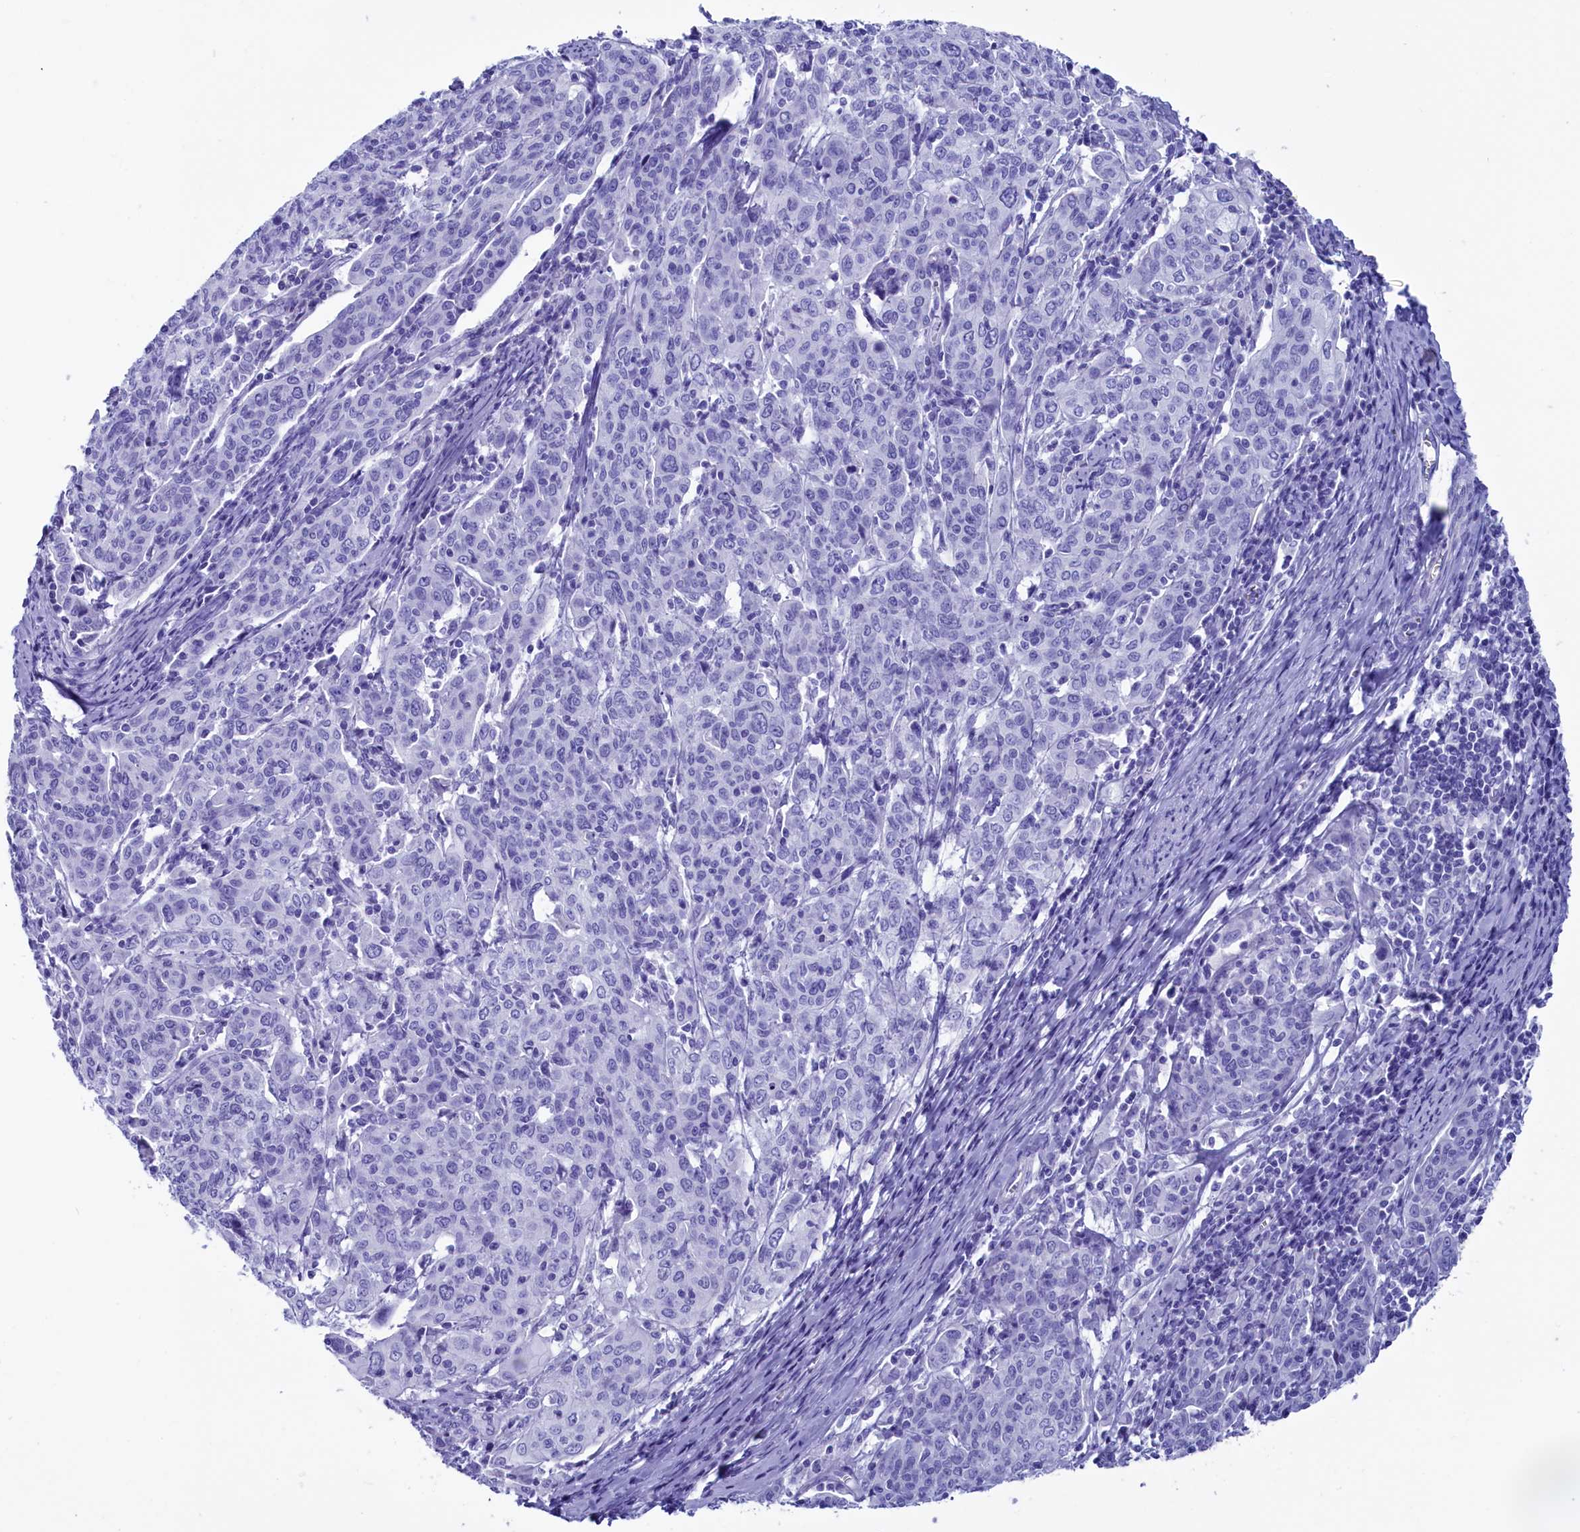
{"staining": {"intensity": "negative", "quantity": "none", "location": "none"}, "tissue": "cervical cancer", "cell_type": "Tumor cells", "image_type": "cancer", "snomed": [{"axis": "morphology", "description": "Squamous cell carcinoma, NOS"}, {"axis": "topography", "description": "Cervix"}], "caption": "Cervical cancer (squamous cell carcinoma) was stained to show a protein in brown. There is no significant expression in tumor cells.", "gene": "ANKRD29", "patient": {"sex": "female", "age": 67}}